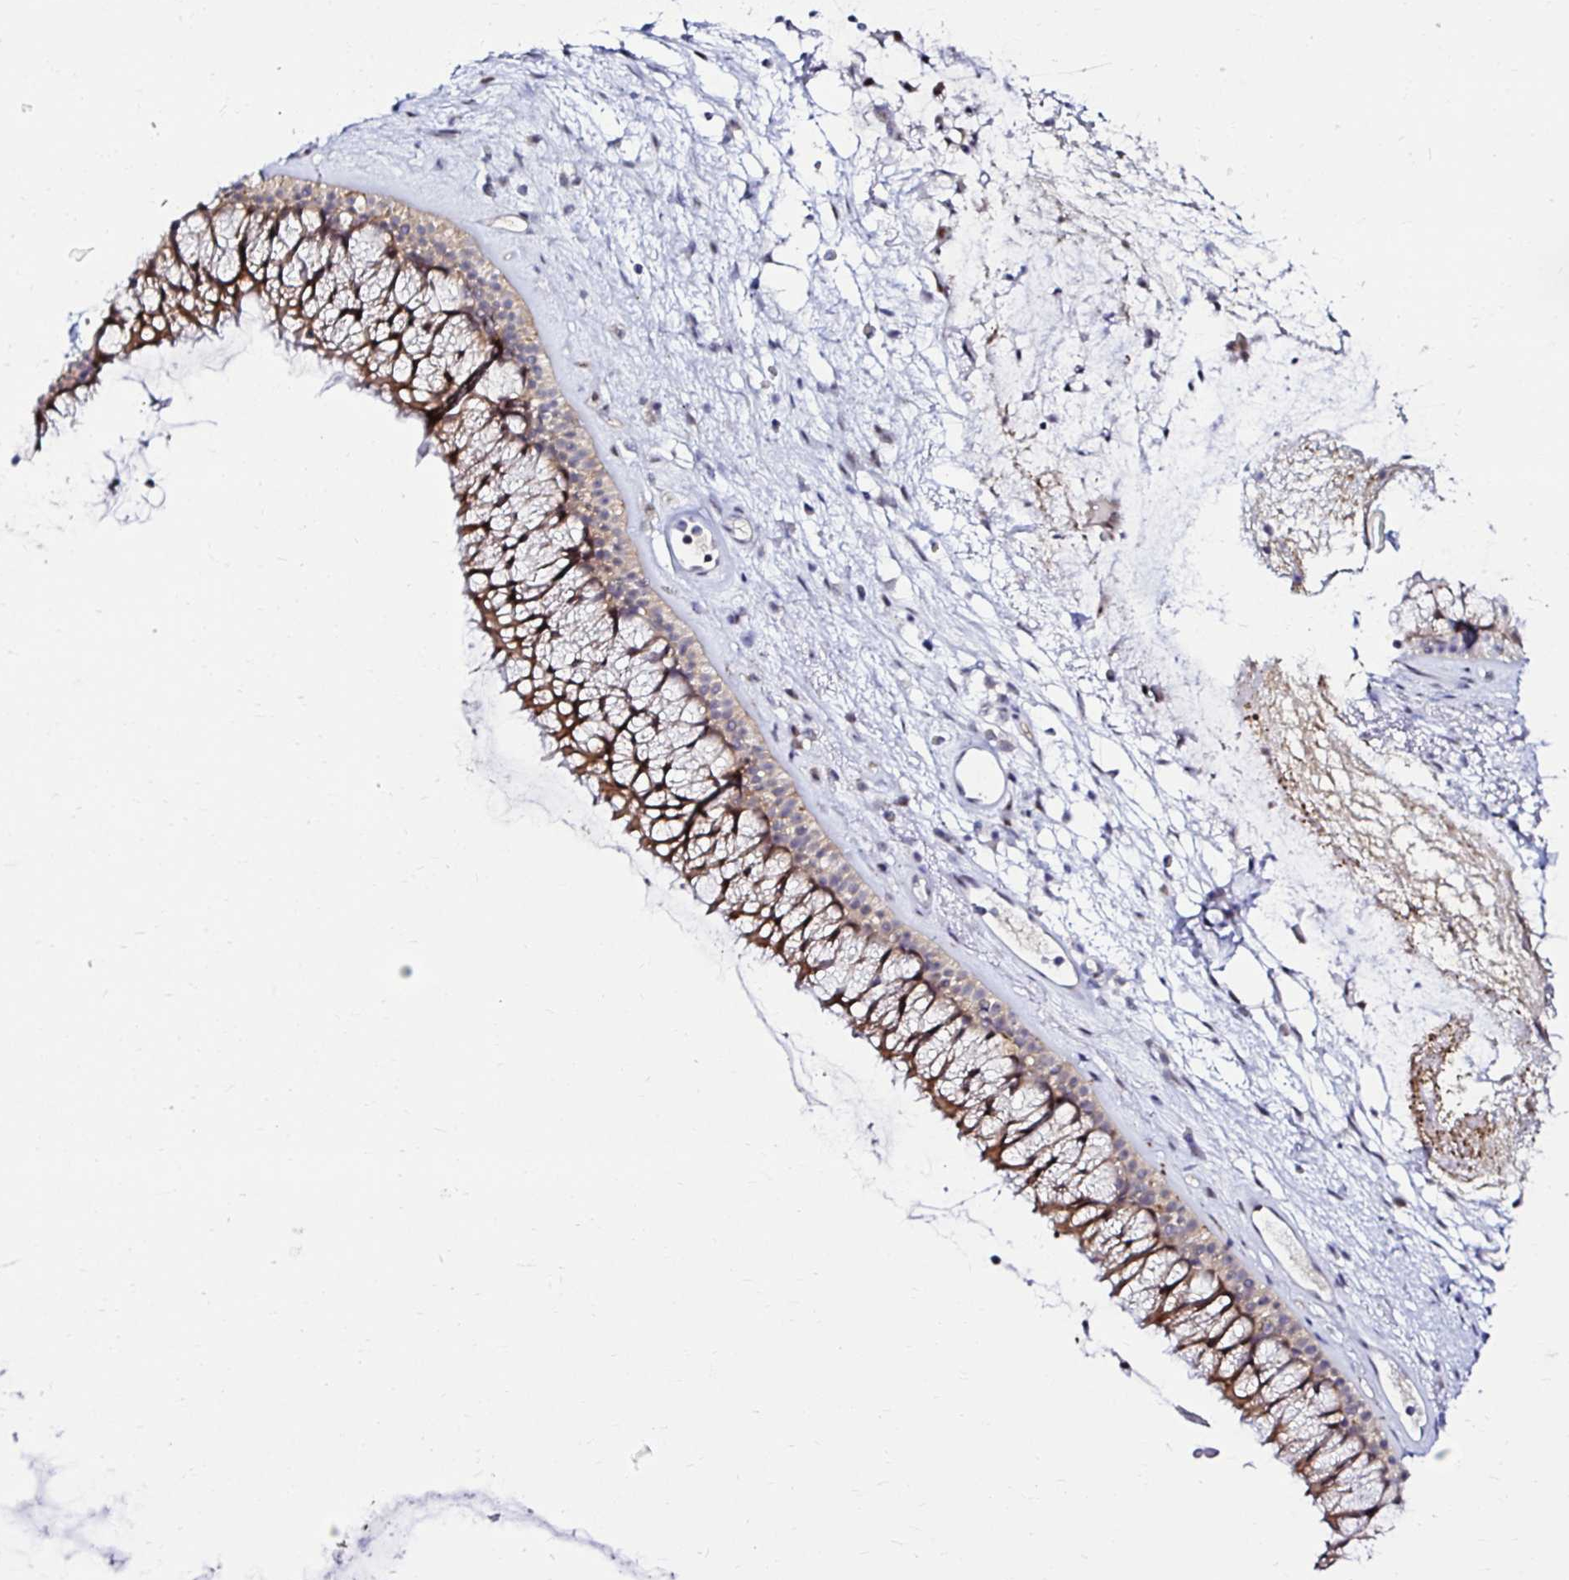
{"staining": {"intensity": "moderate", "quantity": "25%-75%", "location": "cytoplasmic/membranous"}, "tissue": "nasopharynx", "cell_type": "Respiratory epithelial cells", "image_type": "normal", "snomed": [{"axis": "morphology", "description": "Normal tissue, NOS"}, {"axis": "topography", "description": "Nasopharynx"}], "caption": "Moderate cytoplasmic/membranous expression for a protein is seen in approximately 25%-75% of respiratory epithelial cells of normal nasopharynx using IHC.", "gene": "PSMD3", "patient": {"sex": "female", "age": 75}}